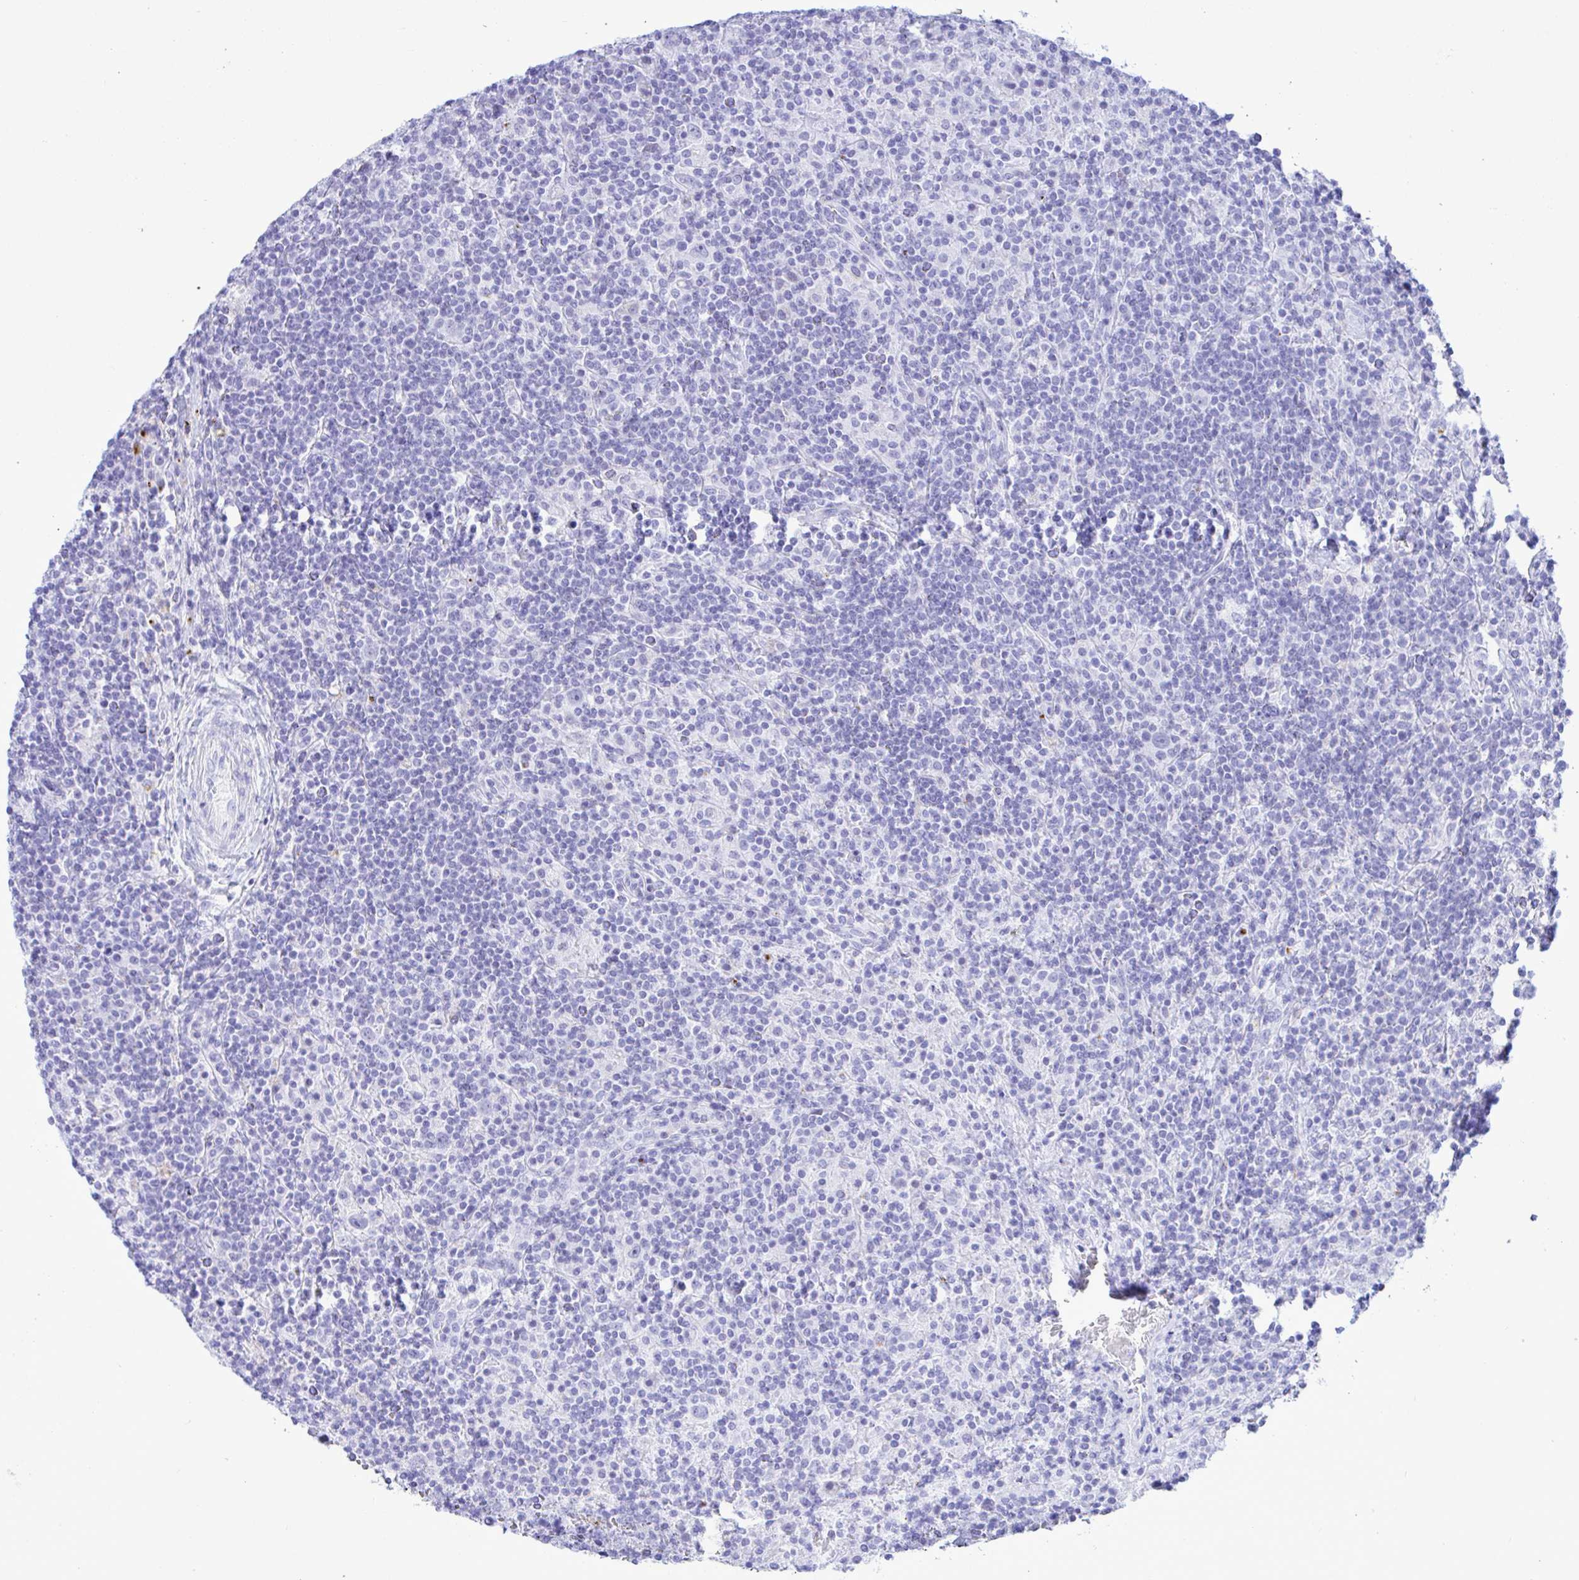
{"staining": {"intensity": "negative", "quantity": "none", "location": "none"}, "tissue": "lymphoma", "cell_type": "Tumor cells", "image_type": "cancer", "snomed": [{"axis": "morphology", "description": "Hodgkin's disease, NOS"}, {"axis": "topography", "description": "Lymph node"}], "caption": "A high-resolution image shows IHC staining of lymphoma, which shows no significant positivity in tumor cells.", "gene": "SELENOV", "patient": {"sex": "male", "age": 70}}